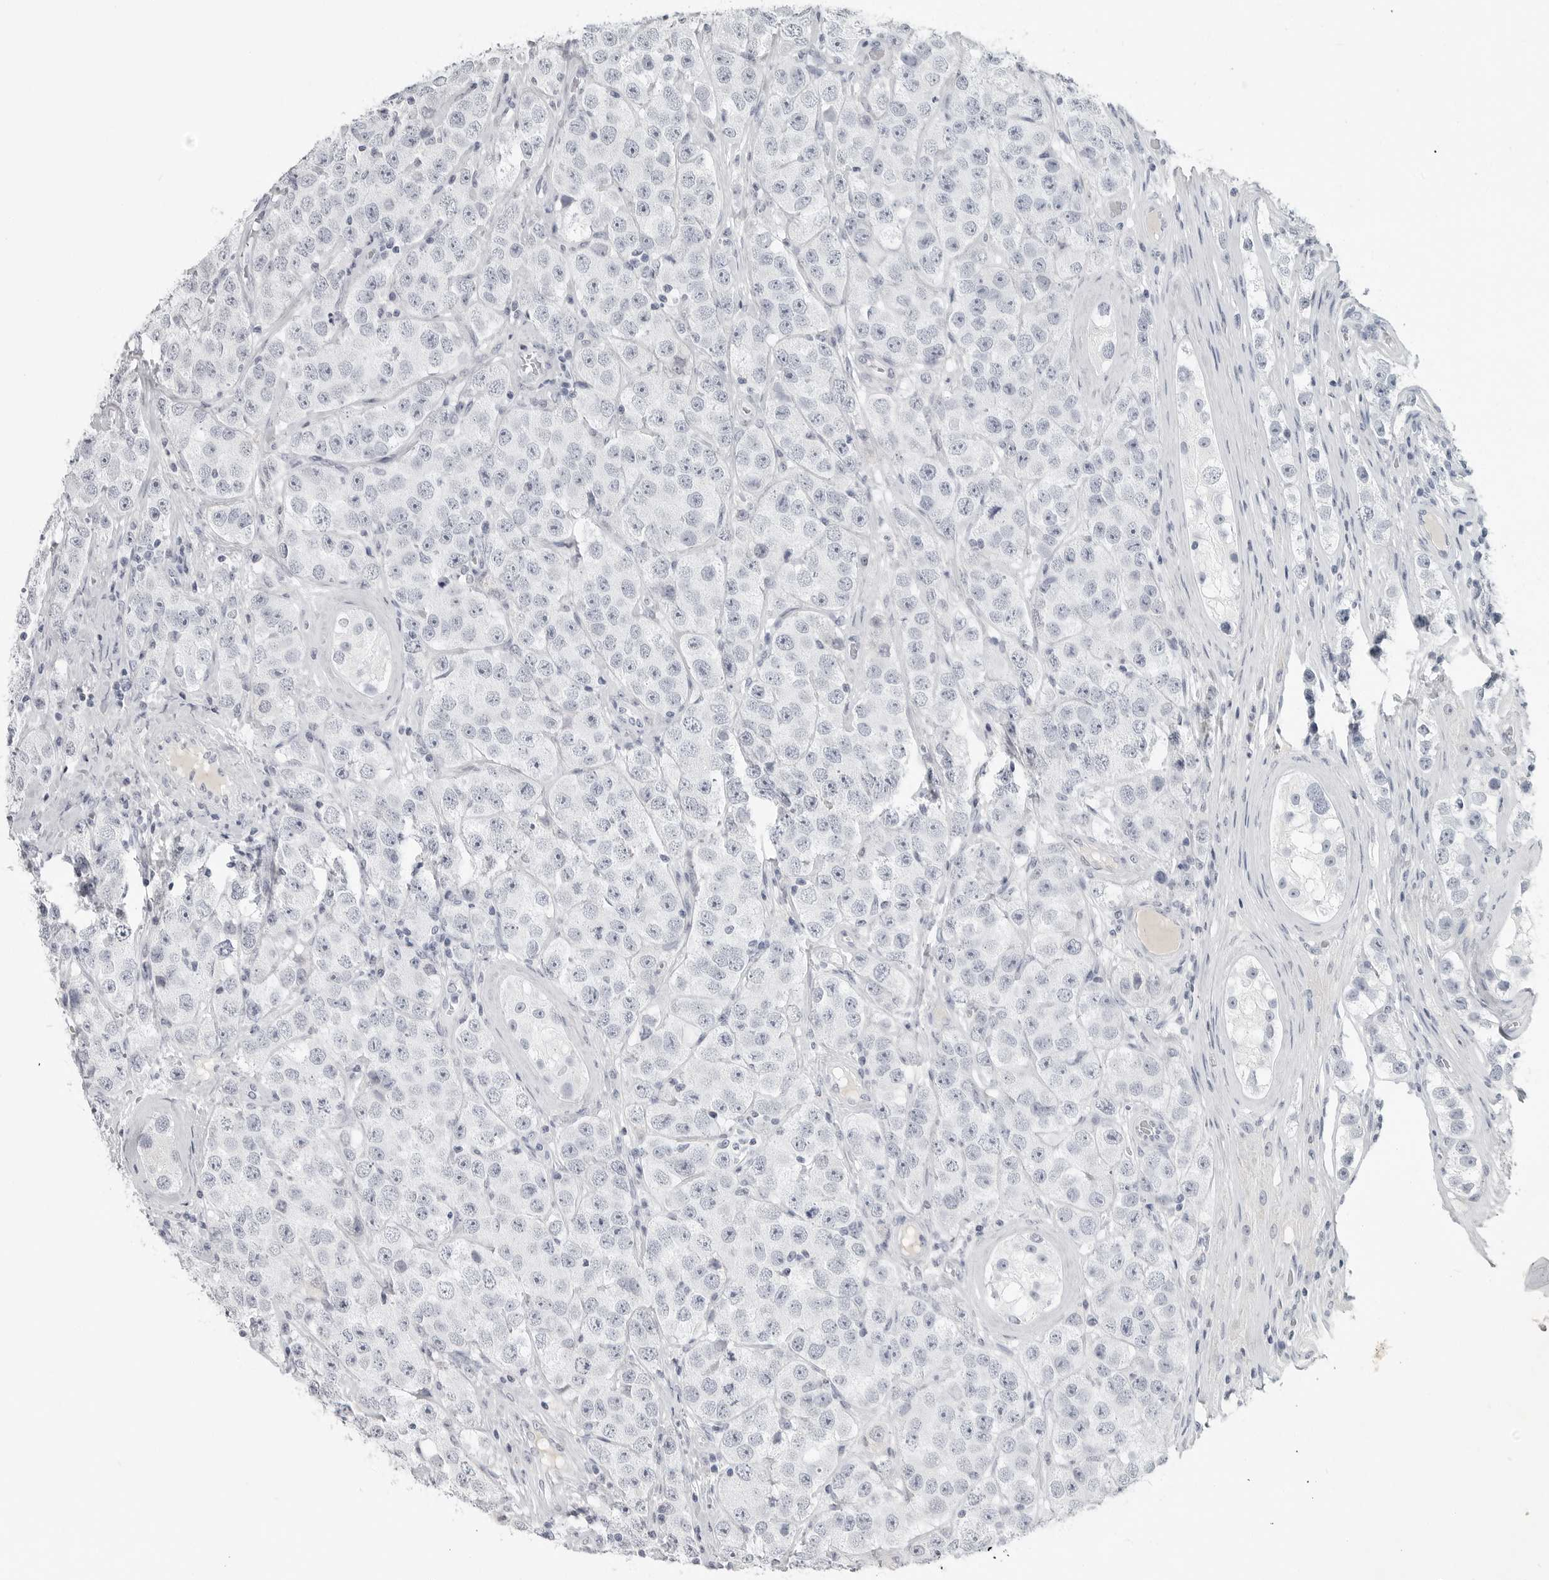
{"staining": {"intensity": "negative", "quantity": "none", "location": "none"}, "tissue": "testis cancer", "cell_type": "Tumor cells", "image_type": "cancer", "snomed": [{"axis": "morphology", "description": "Seminoma, NOS"}, {"axis": "topography", "description": "Testis"}], "caption": "A micrograph of testis cancer (seminoma) stained for a protein exhibits no brown staining in tumor cells.", "gene": "LY6D", "patient": {"sex": "male", "age": 28}}